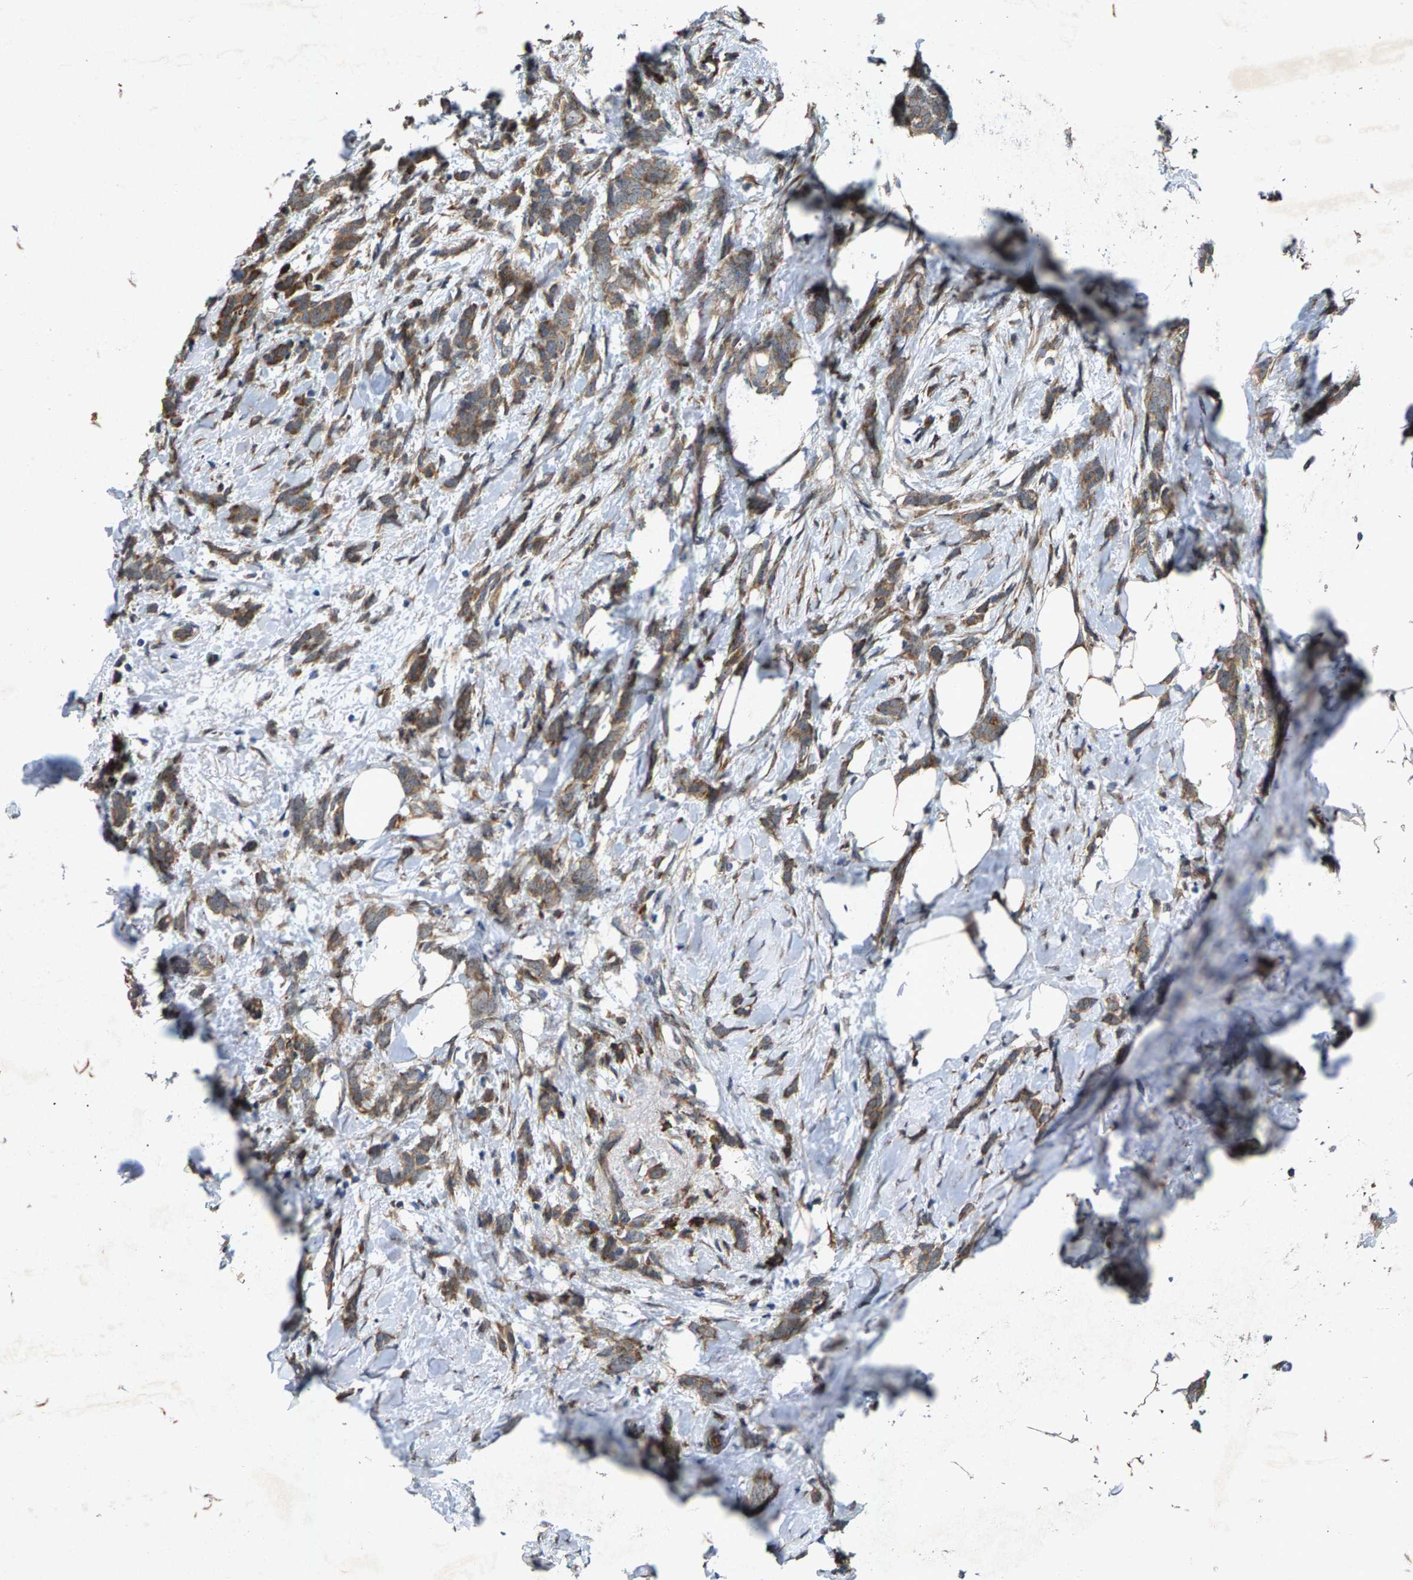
{"staining": {"intensity": "moderate", "quantity": ">75%", "location": "cytoplasmic/membranous"}, "tissue": "breast cancer", "cell_type": "Tumor cells", "image_type": "cancer", "snomed": [{"axis": "morphology", "description": "Lobular carcinoma, in situ"}, {"axis": "morphology", "description": "Lobular carcinoma"}, {"axis": "topography", "description": "Breast"}], "caption": "The immunohistochemical stain labels moderate cytoplasmic/membranous staining in tumor cells of breast cancer tissue. (brown staining indicates protein expression, while blue staining denotes nuclei).", "gene": "LRRC72", "patient": {"sex": "female", "age": 41}}